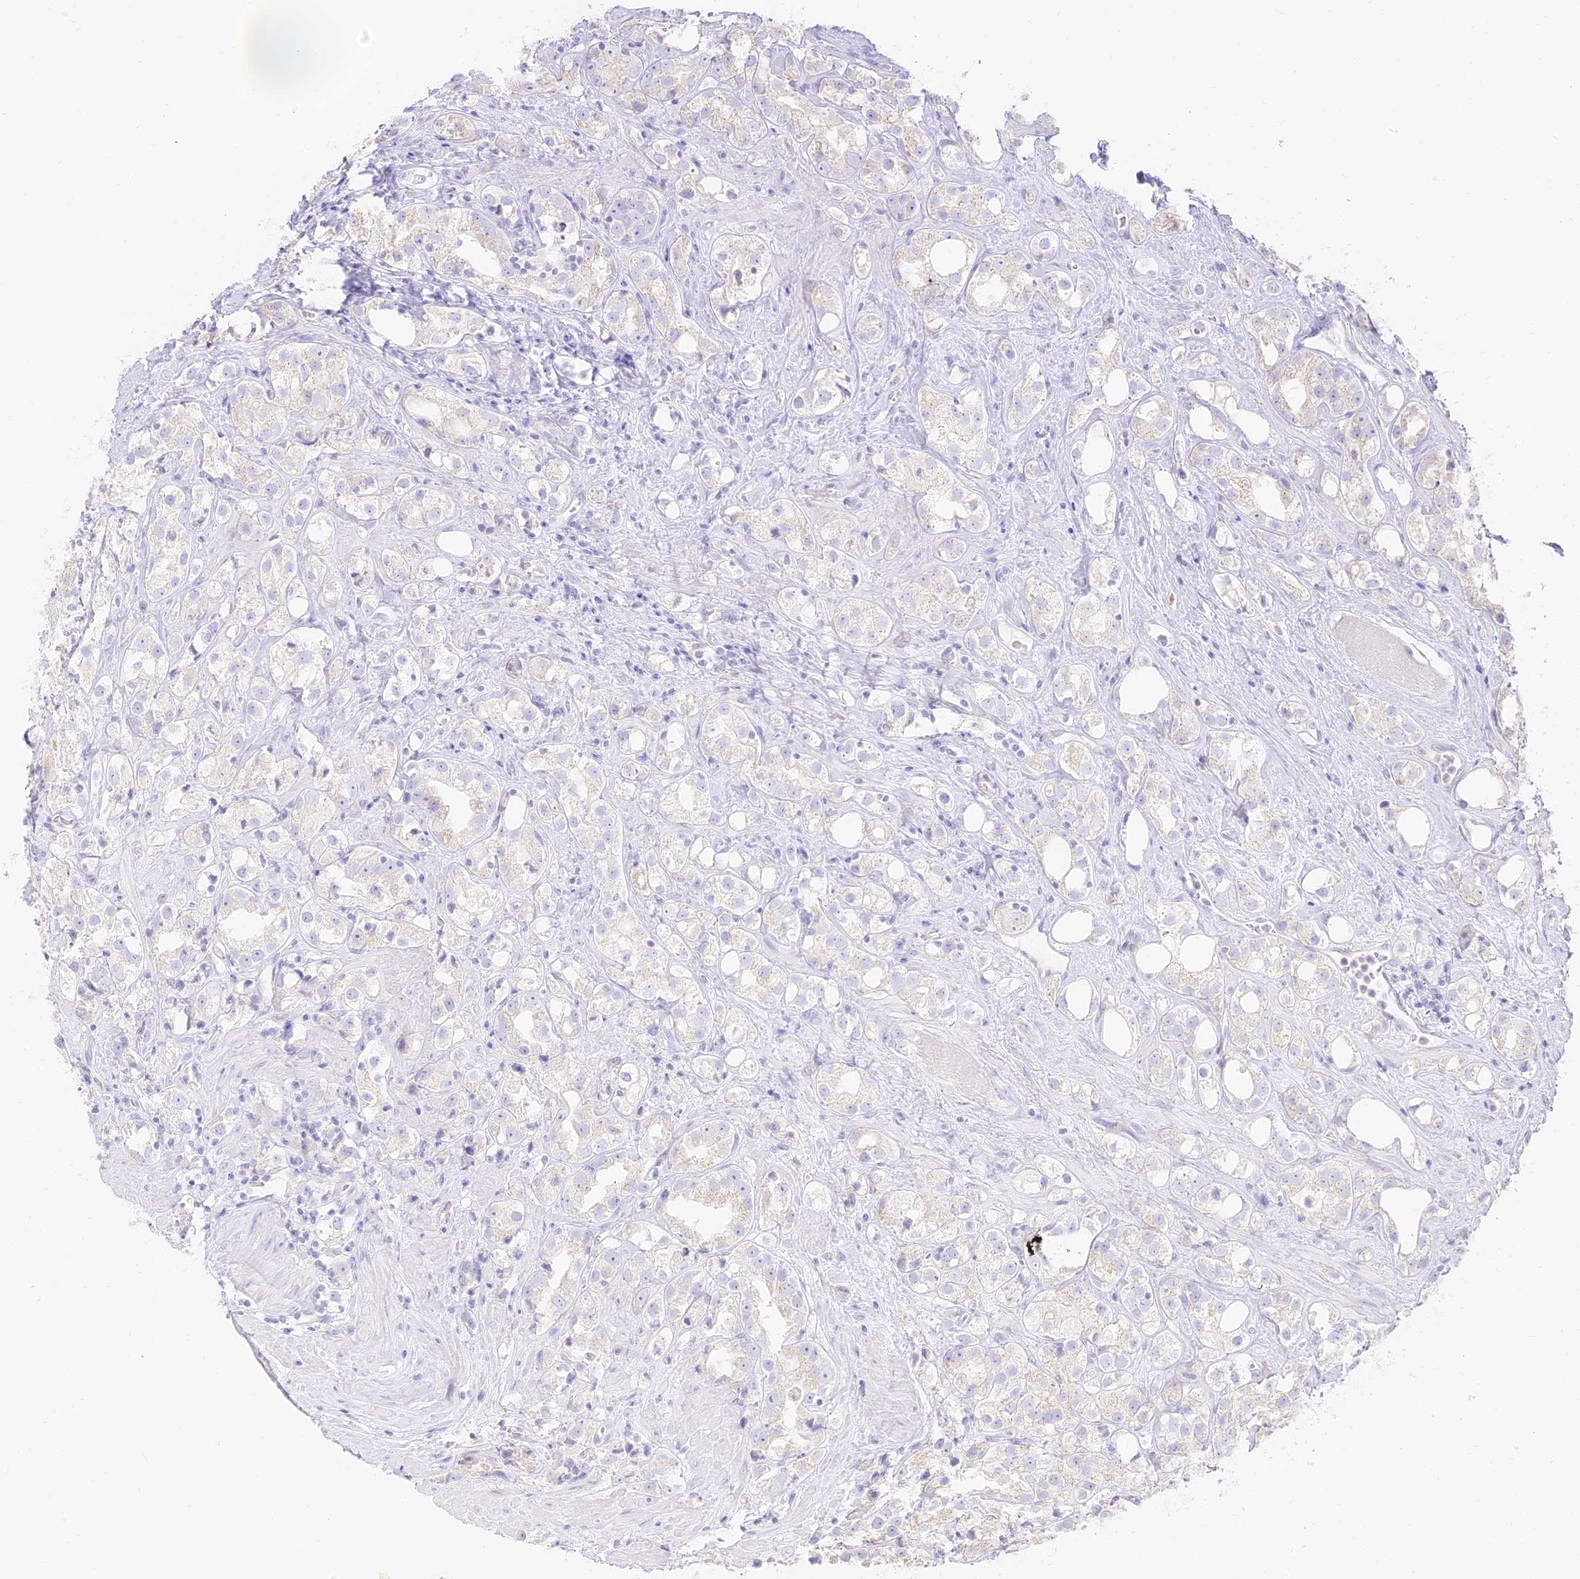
{"staining": {"intensity": "negative", "quantity": "none", "location": "none"}, "tissue": "prostate cancer", "cell_type": "Tumor cells", "image_type": "cancer", "snomed": [{"axis": "morphology", "description": "Adenocarcinoma, NOS"}, {"axis": "topography", "description": "Prostate"}], "caption": "Protein analysis of prostate cancer reveals no significant positivity in tumor cells.", "gene": "SEC13", "patient": {"sex": "male", "age": 79}}